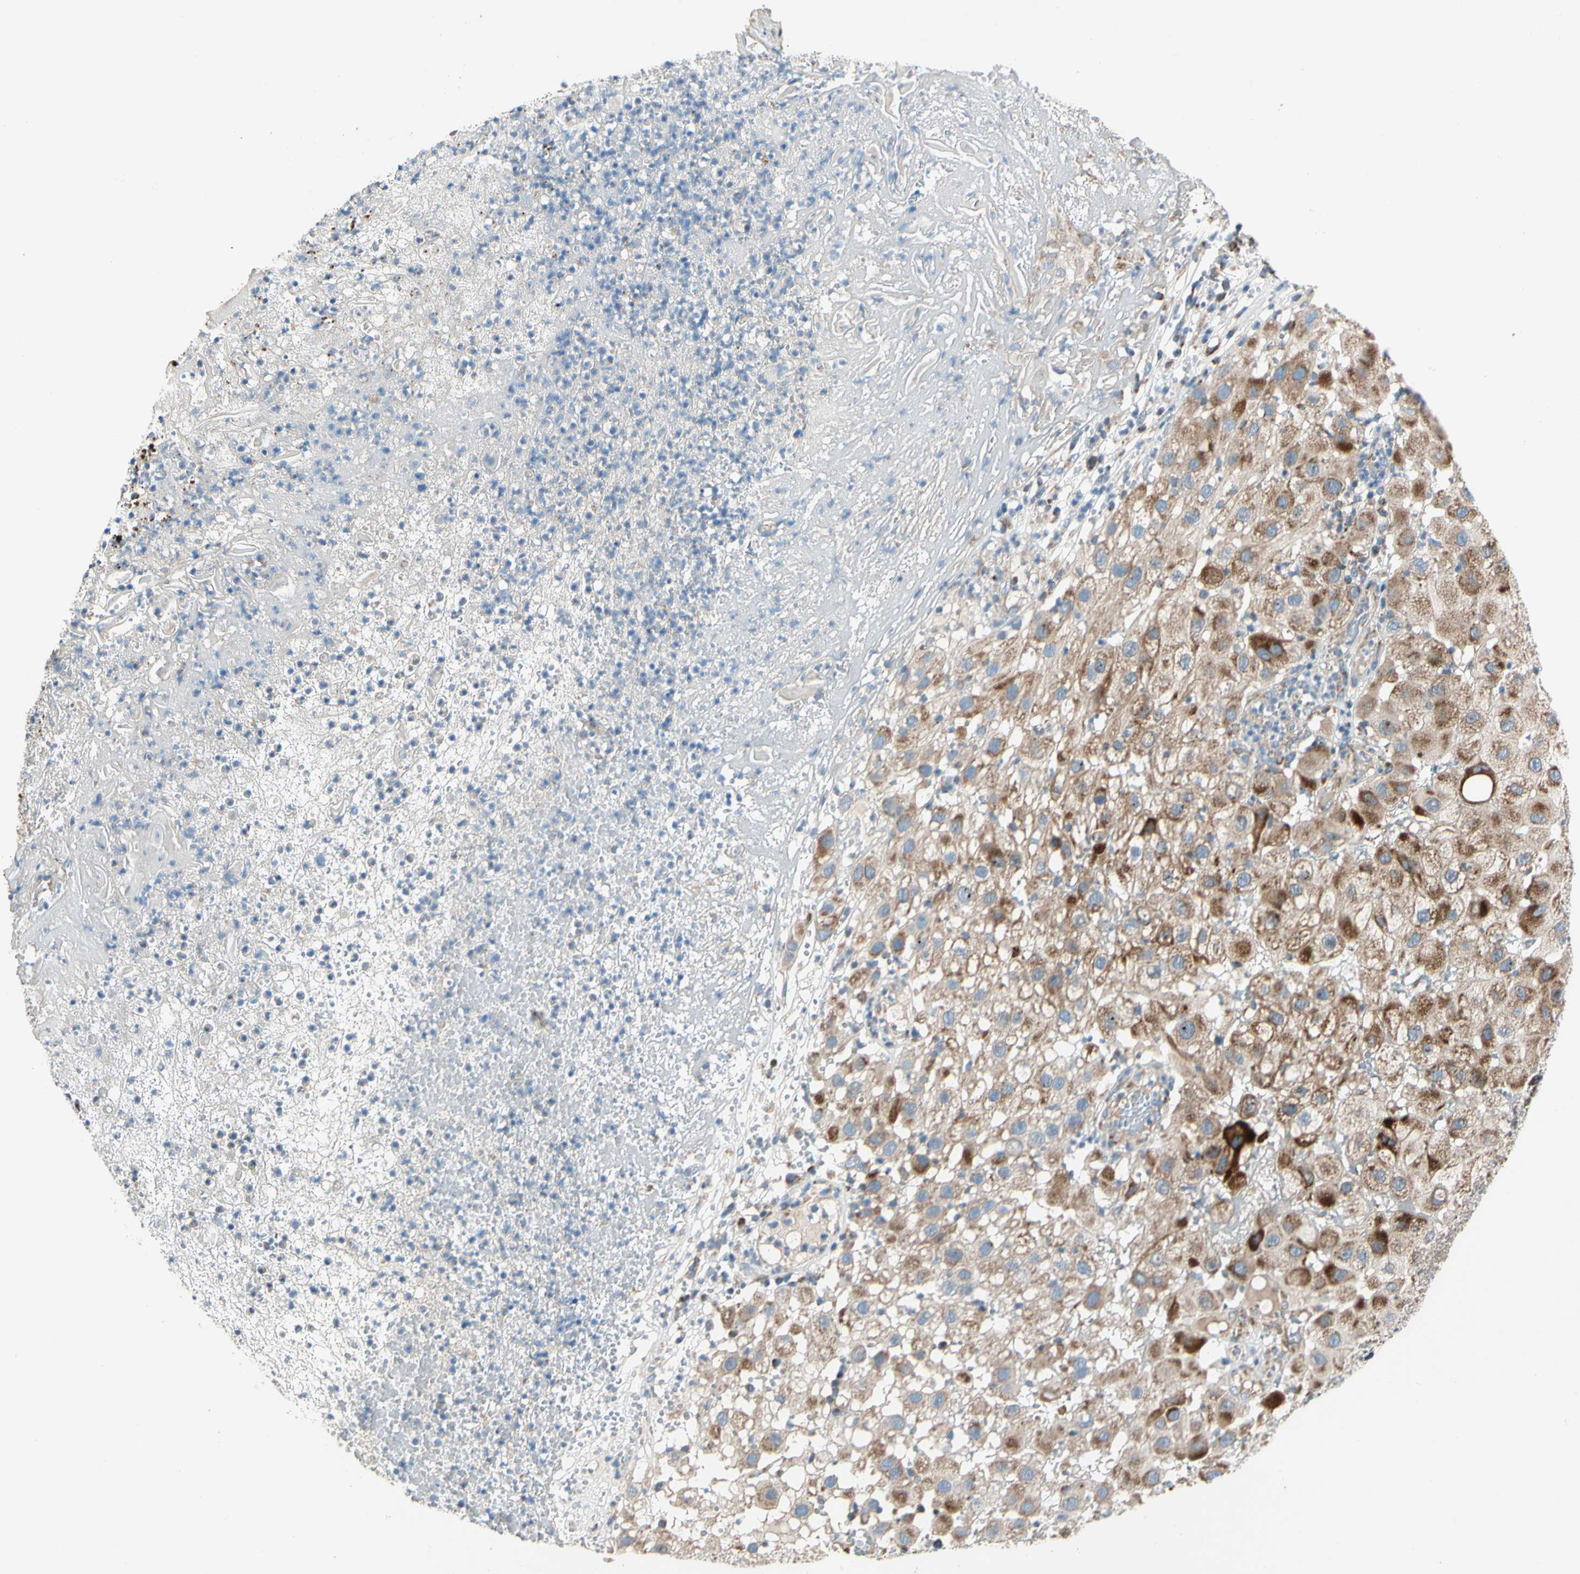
{"staining": {"intensity": "moderate", "quantity": ">75%", "location": "cytoplasmic/membranous"}, "tissue": "melanoma", "cell_type": "Tumor cells", "image_type": "cancer", "snomed": [{"axis": "morphology", "description": "Malignant melanoma, NOS"}, {"axis": "topography", "description": "Skin"}], "caption": "Immunohistochemical staining of melanoma exhibits moderate cytoplasmic/membranous protein staining in approximately >75% of tumor cells.", "gene": "MRPL9", "patient": {"sex": "female", "age": 81}}